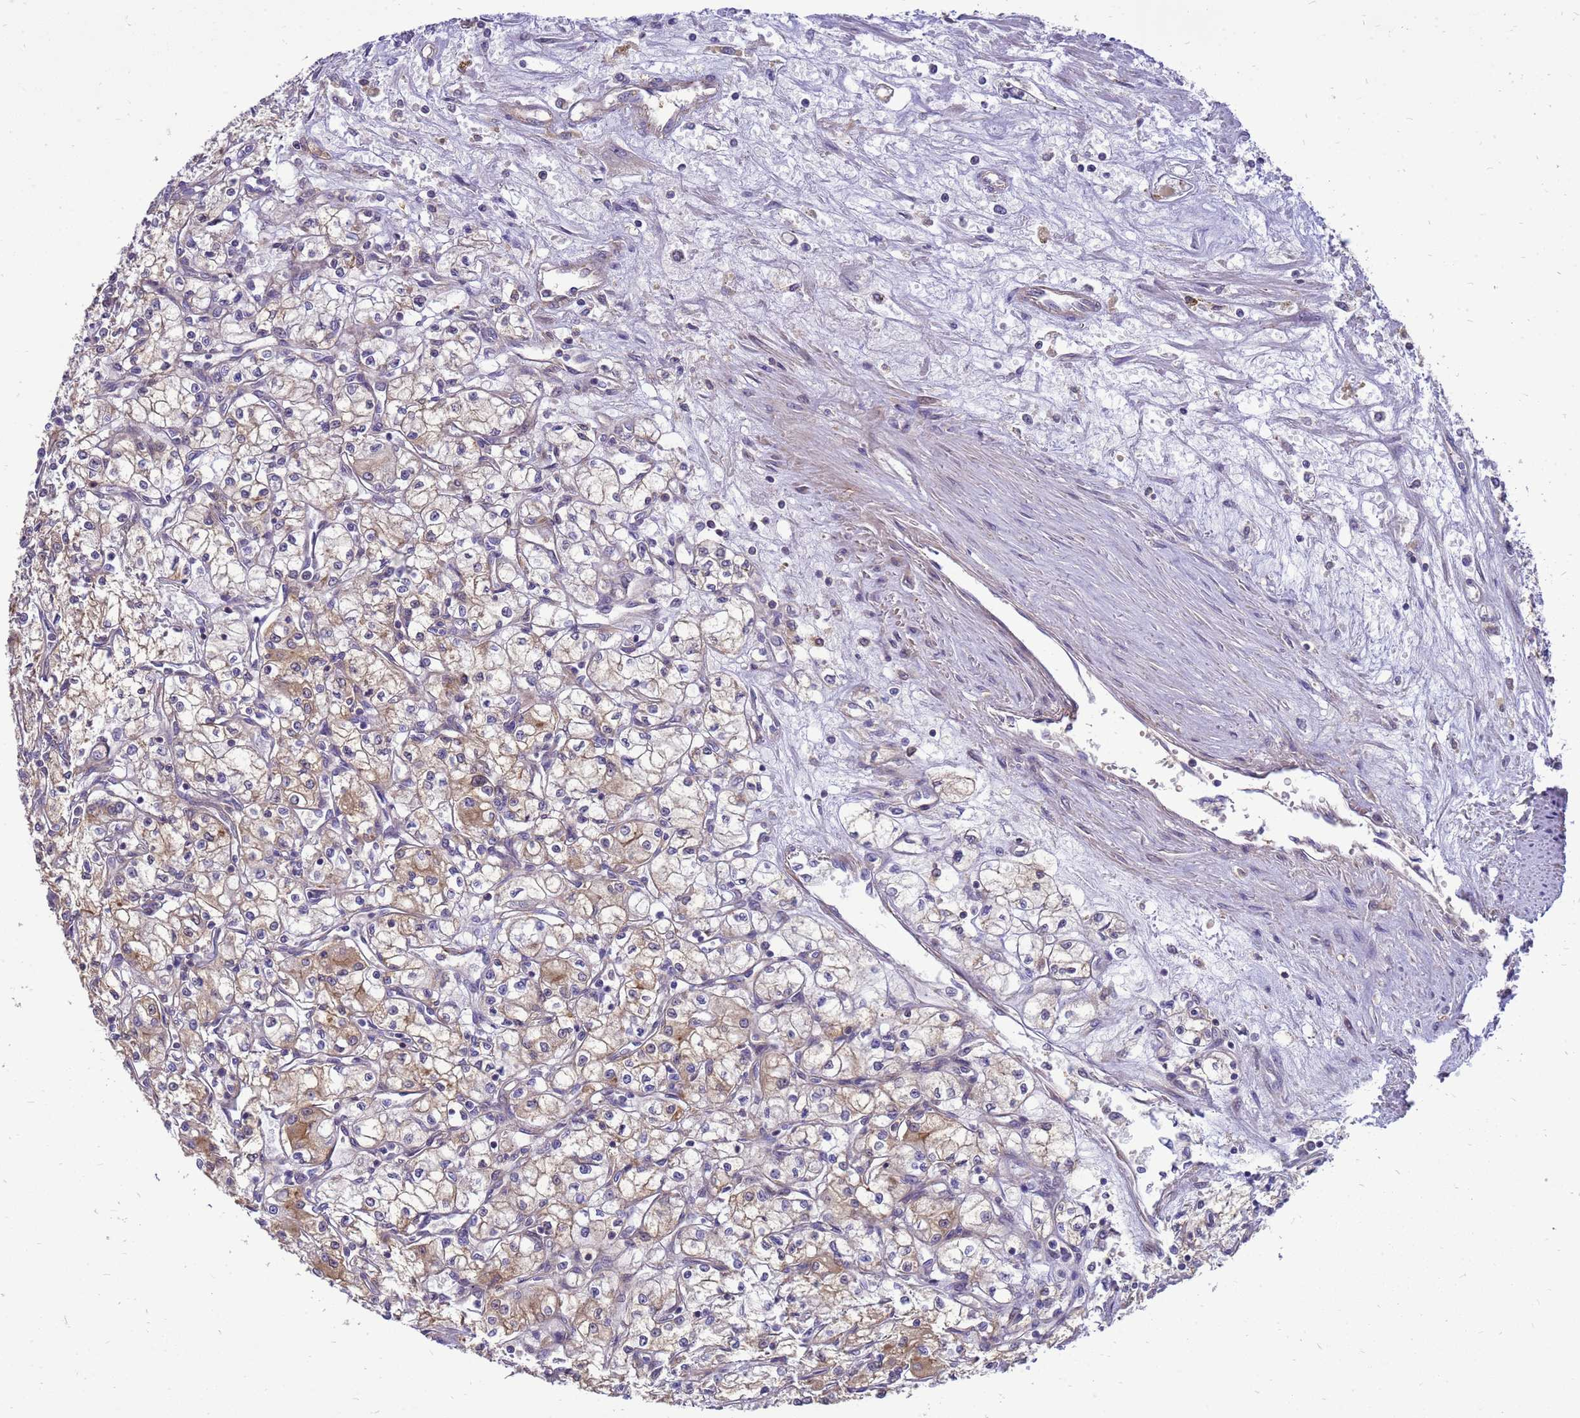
{"staining": {"intensity": "moderate", "quantity": ">75%", "location": "cytoplasmic/membranous"}, "tissue": "renal cancer", "cell_type": "Tumor cells", "image_type": "cancer", "snomed": [{"axis": "morphology", "description": "Adenocarcinoma, NOS"}, {"axis": "topography", "description": "Kidney"}], "caption": "About >75% of tumor cells in human renal cancer exhibit moderate cytoplasmic/membranous protein staining as visualized by brown immunohistochemical staining.", "gene": "ENOPH1", "patient": {"sex": "male", "age": 59}}